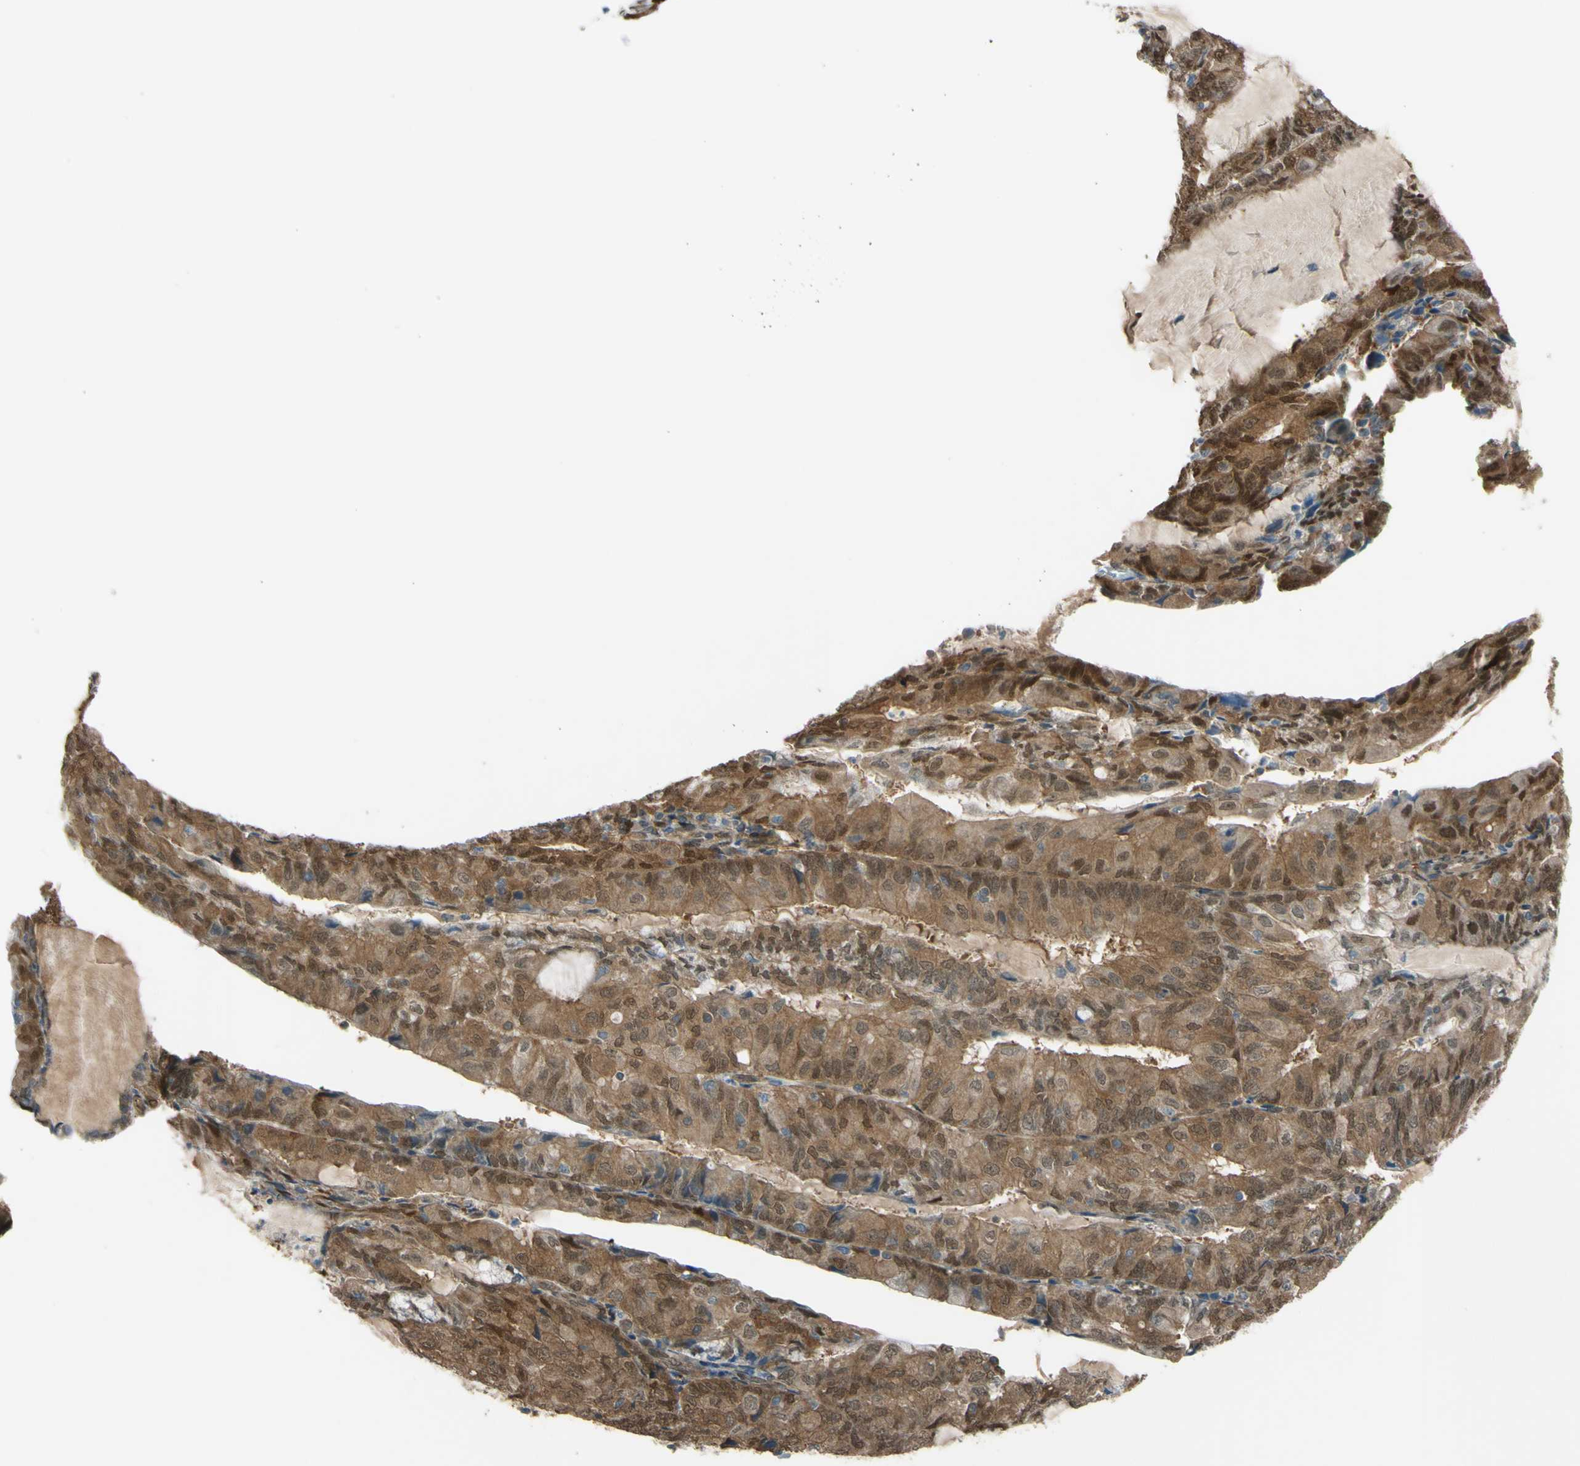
{"staining": {"intensity": "moderate", "quantity": ">75%", "location": "cytoplasmic/membranous"}, "tissue": "endometrial cancer", "cell_type": "Tumor cells", "image_type": "cancer", "snomed": [{"axis": "morphology", "description": "Adenocarcinoma, NOS"}, {"axis": "topography", "description": "Endometrium"}], "caption": "The micrograph reveals staining of adenocarcinoma (endometrial), revealing moderate cytoplasmic/membranous protein positivity (brown color) within tumor cells. The protein is stained brown, and the nuclei are stained in blue (DAB (3,3'-diaminobenzidine) IHC with brightfield microscopy, high magnification).", "gene": "YWHAQ", "patient": {"sex": "female", "age": 81}}